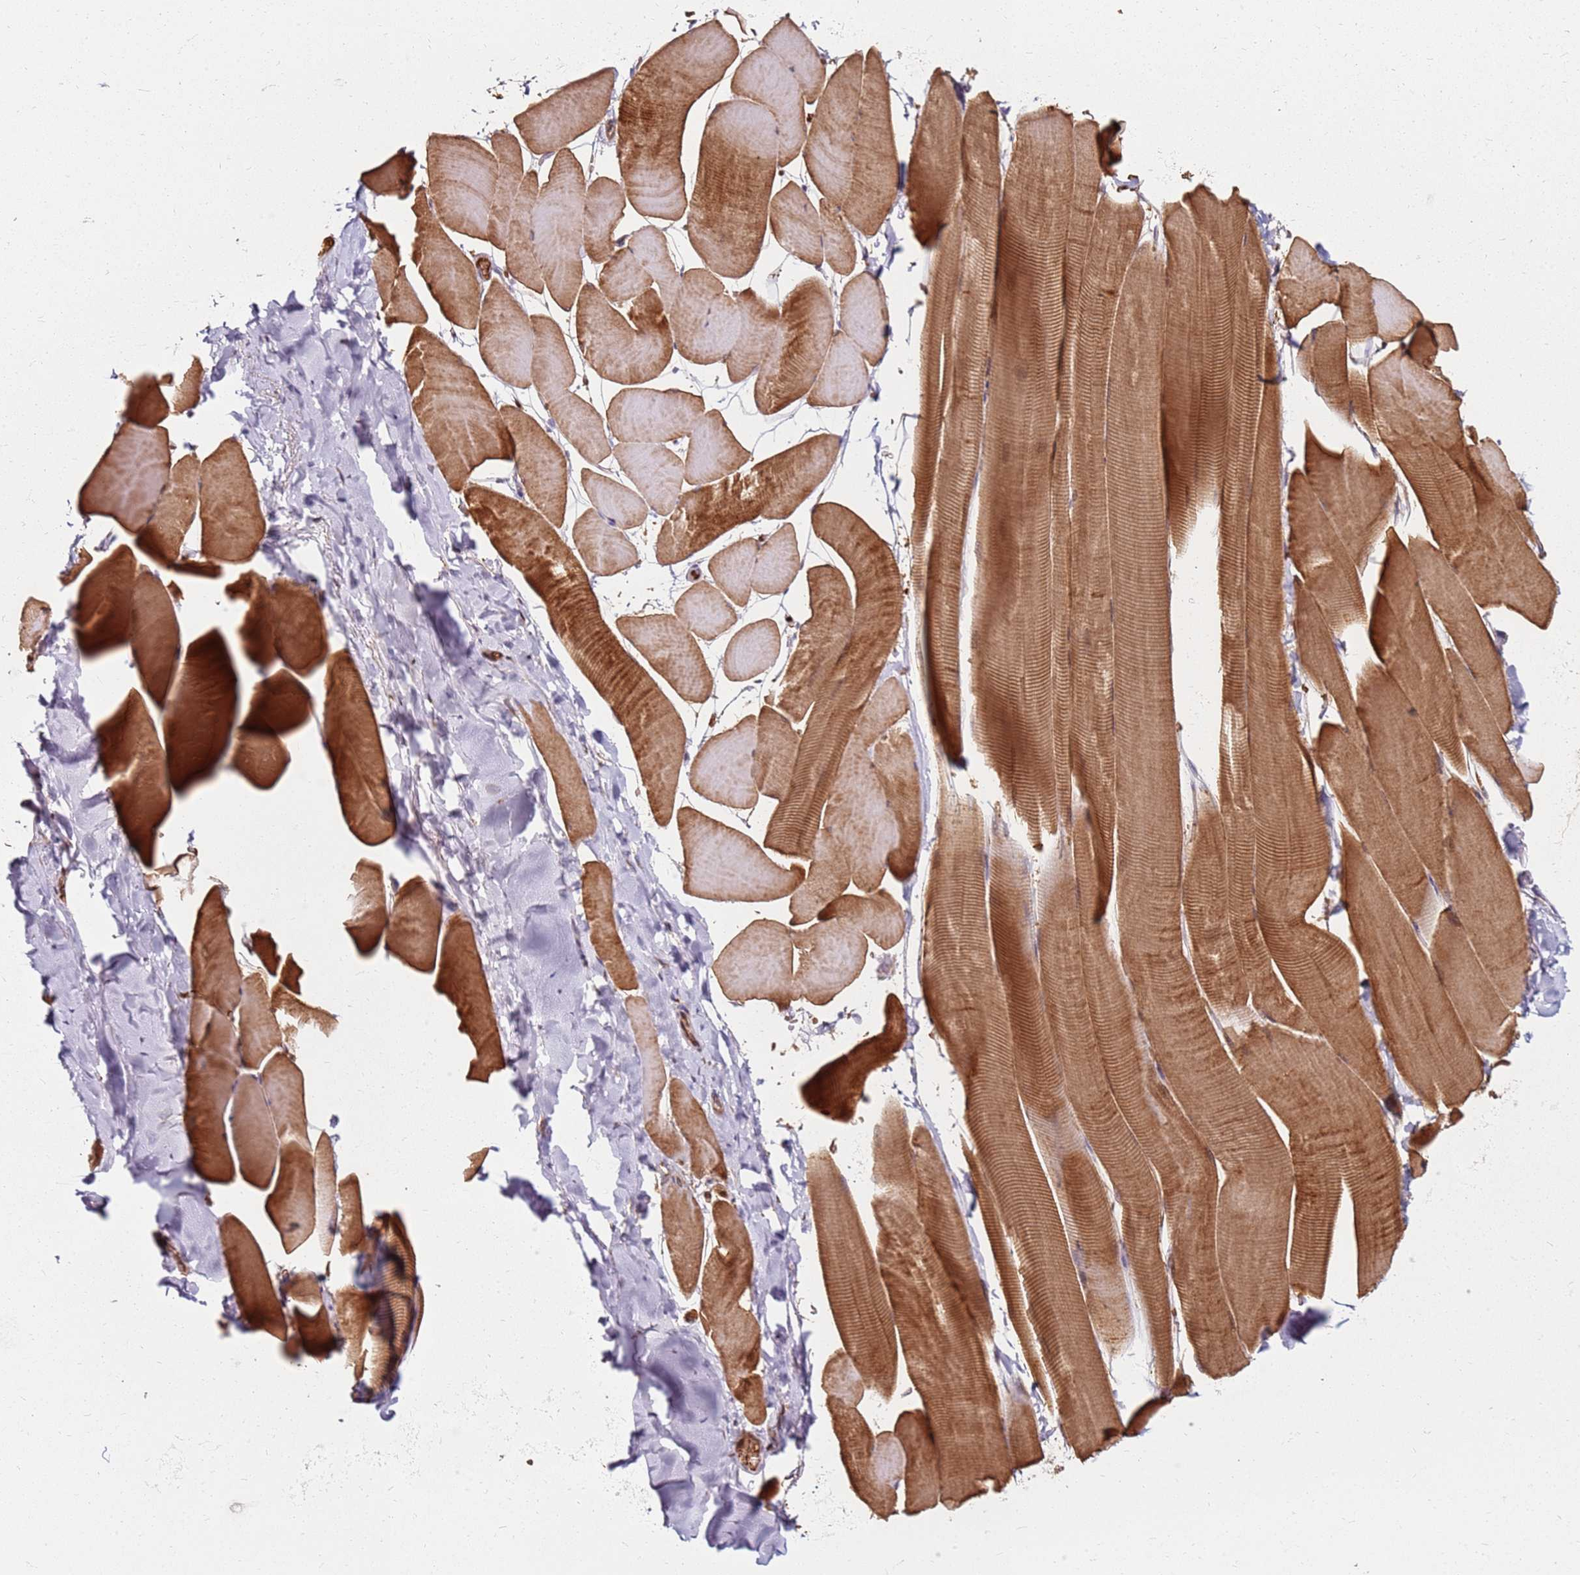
{"staining": {"intensity": "moderate", "quantity": "25%-75%", "location": "cytoplasmic/membranous,nuclear"}, "tissue": "skeletal muscle", "cell_type": "Myocytes", "image_type": "normal", "snomed": [{"axis": "morphology", "description": "Normal tissue, NOS"}, {"axis": "topography", "description": "Skeletal muscle"}], "caption": "IHC image of normal human skeletal muscle stained for a protein (brown), which displays medium levels of moderate cytoplasmic/membranous,nuclear positivity in about 25%-75% of myocytes.", "gene": "RNF11", "patient": {"sex": "male", "age": 25}}